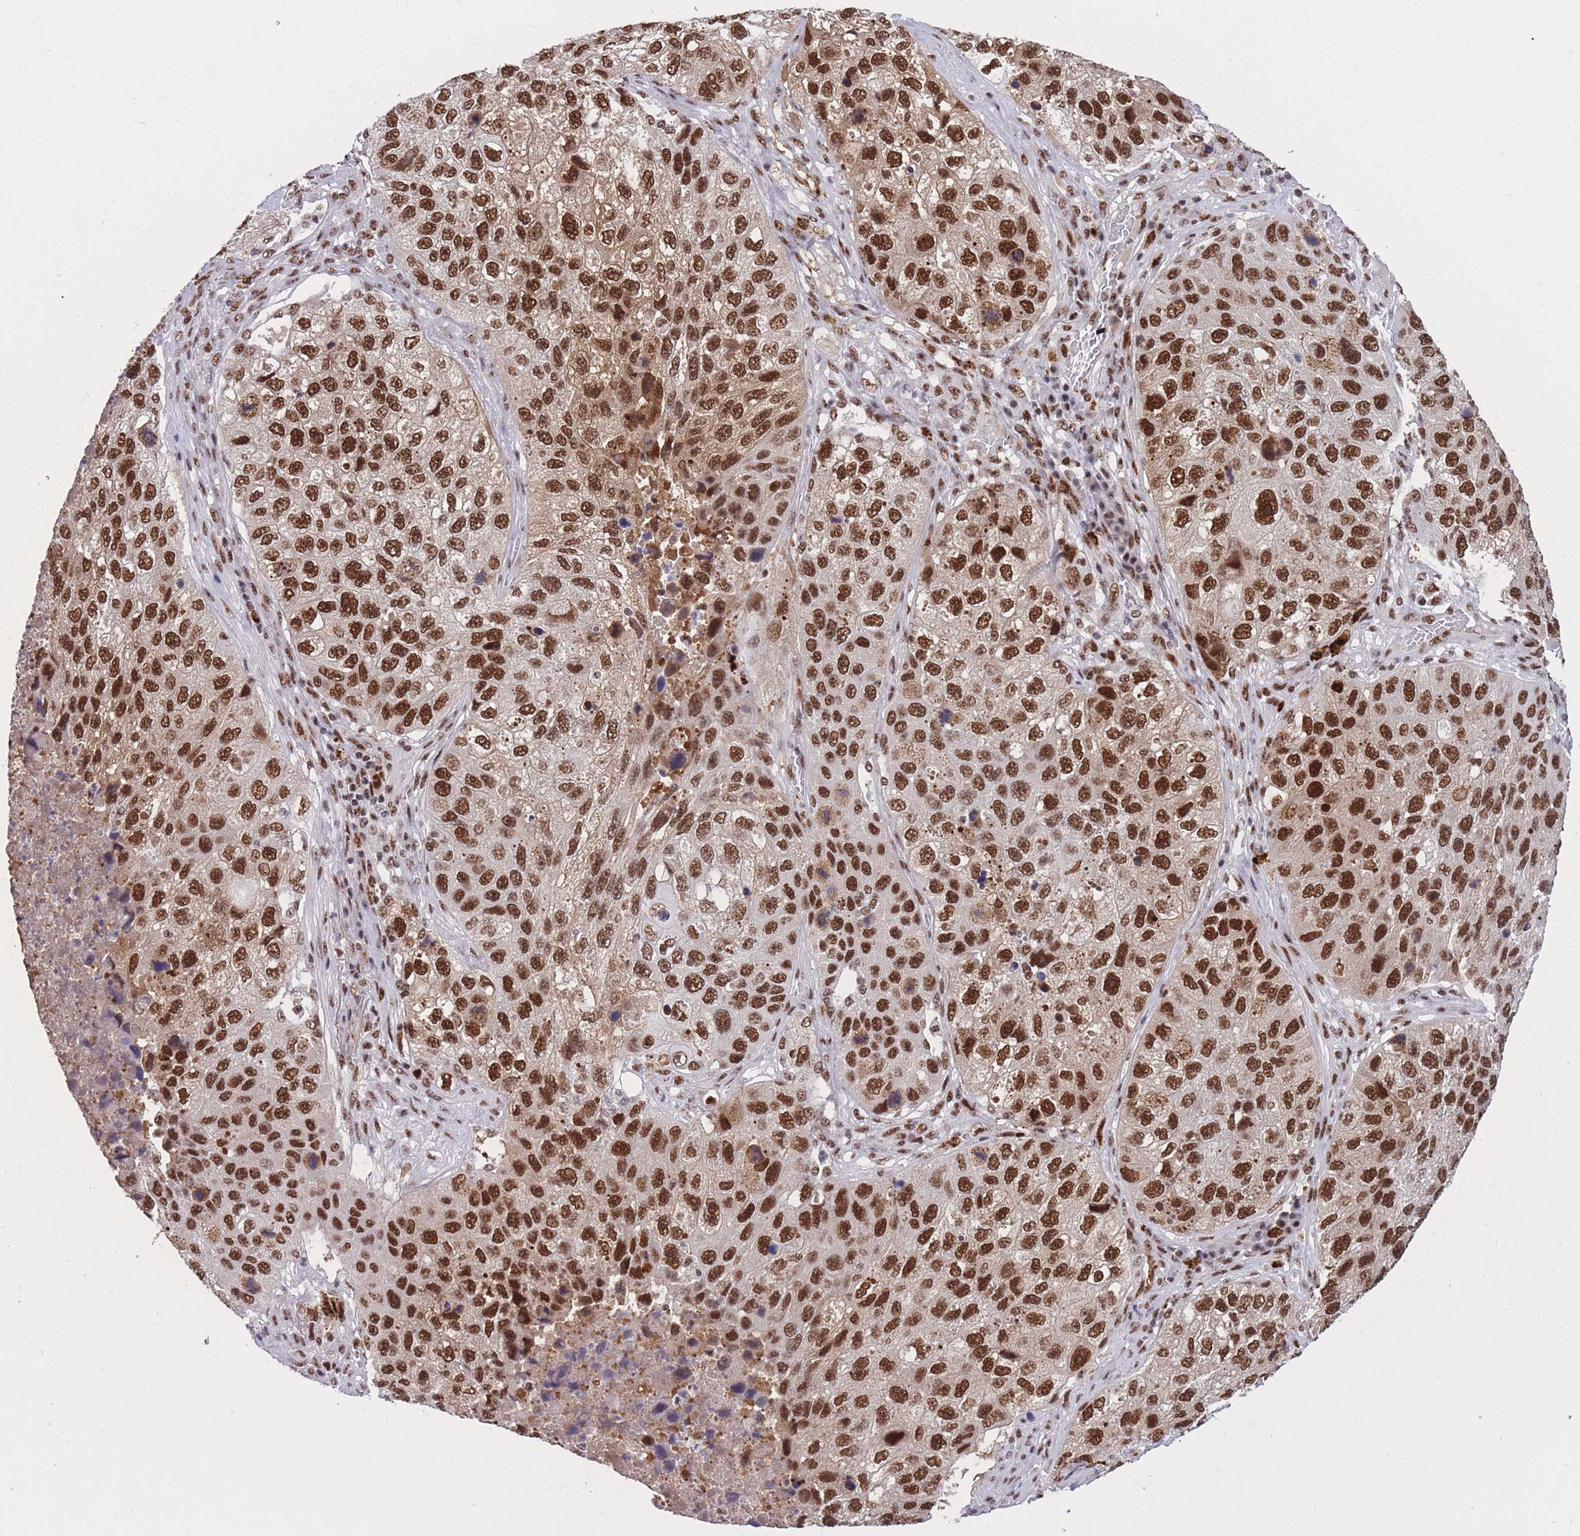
{"staining": {"intensity": "strong", "quantity": ">75%", "location": "nuclear"}, "tissue": "lung cancer", "cell_type": "Tumor cells", "image_type": "cancer", "snomed": [{"axis": "morphology", "description": "Squamous cell carcinoma, NOS"}, {"axis": "topography", "description": "Lung"}], "caption": "DAB immunohistochemical staining of lung squamous cell carcinoma shows strong nuclear protein staining in about >75% of tumor cells.", "gene": "PRPF19", "patient": {"sex": "male", "age": 61}}